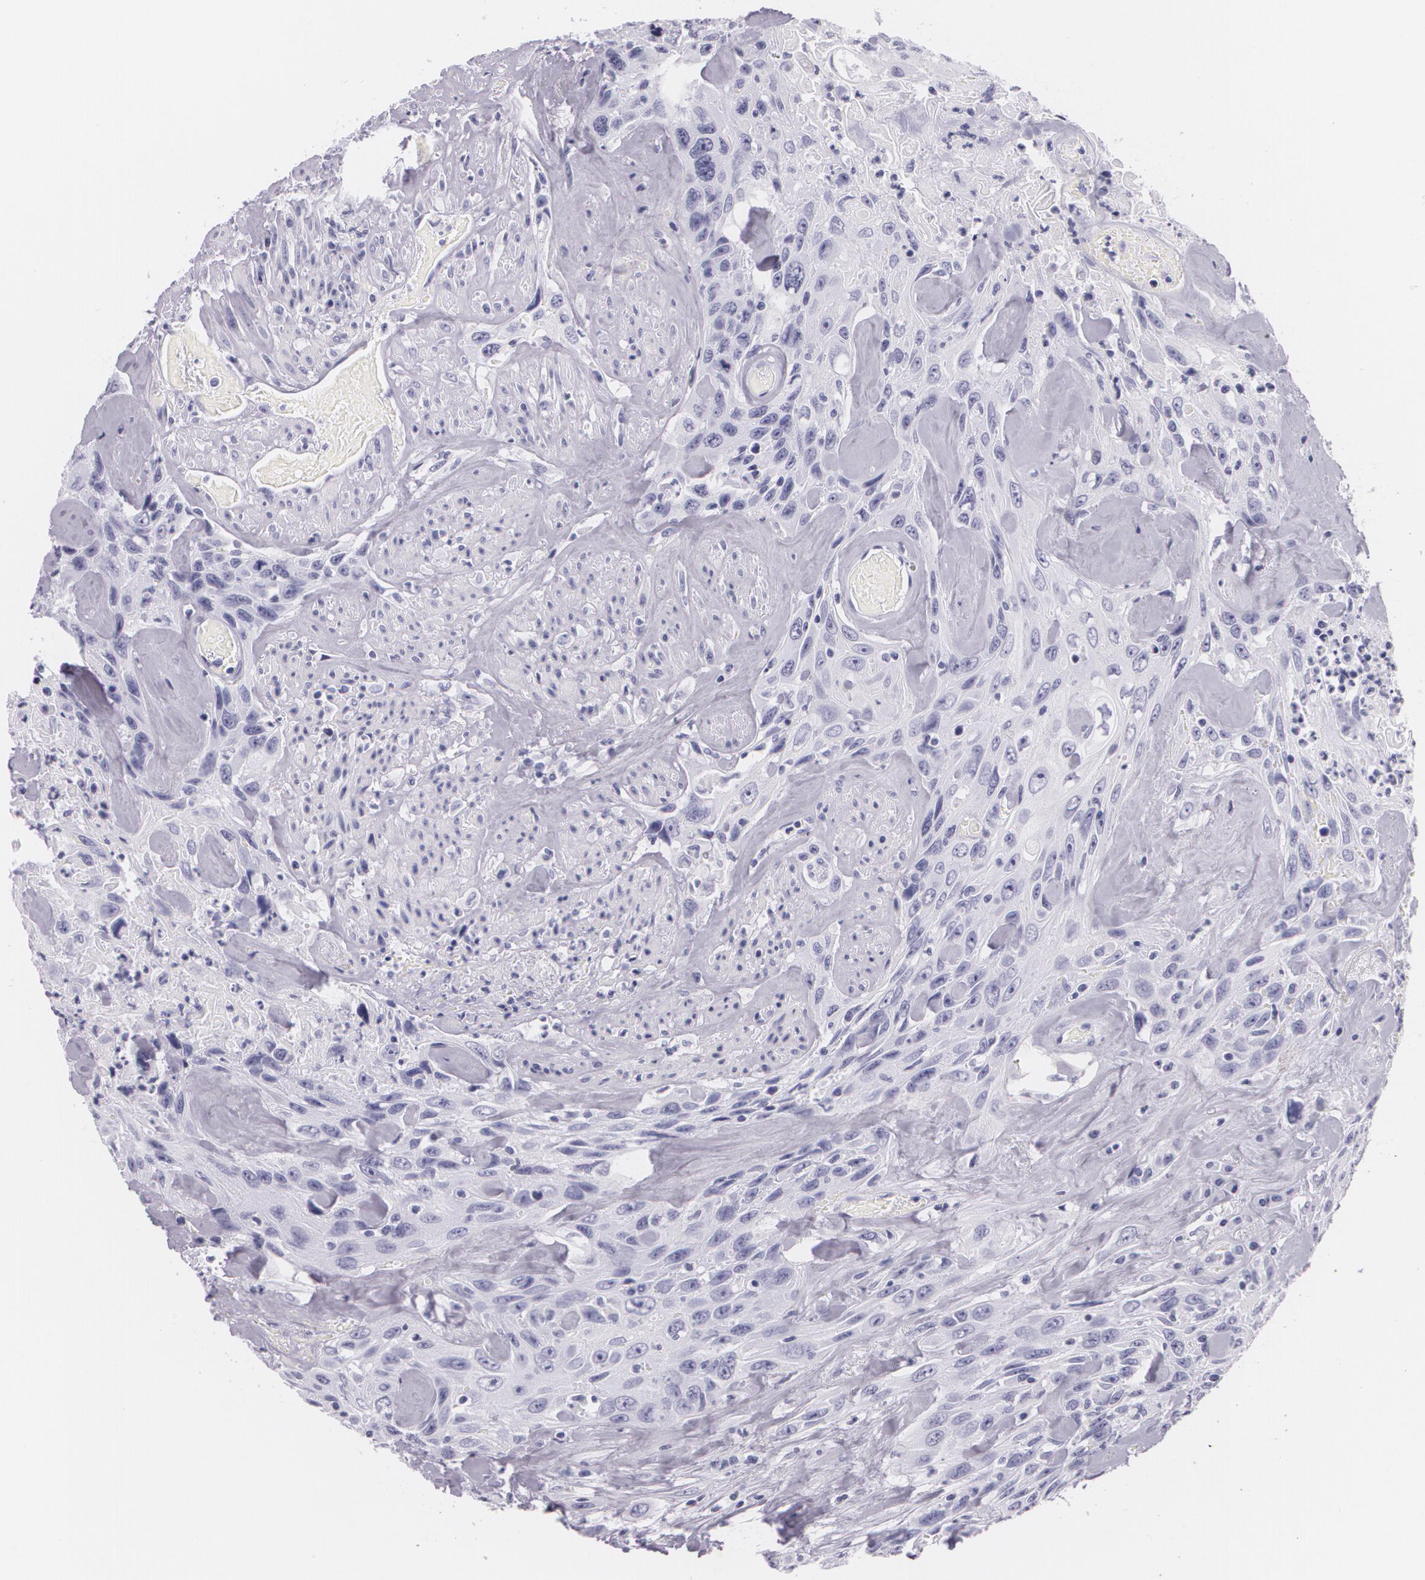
{"staining": {"intensity": "negative", "quantity": "none", "location": "none"}, "tissue": "urothelial cancer", "cell_type": "Tumor cells", "image_type": "cancer", "snomed": [{"axis": "morphology", "description": "Urothelial carcinoma, High grade"}, {"axis": "topography", "description": "Urinary bladder"}], "caption": "Tumor cells show no significant protein expression in urothelial cancer.", "gene": "DLG4", "patient": {"sex": "female", "age": 84}}